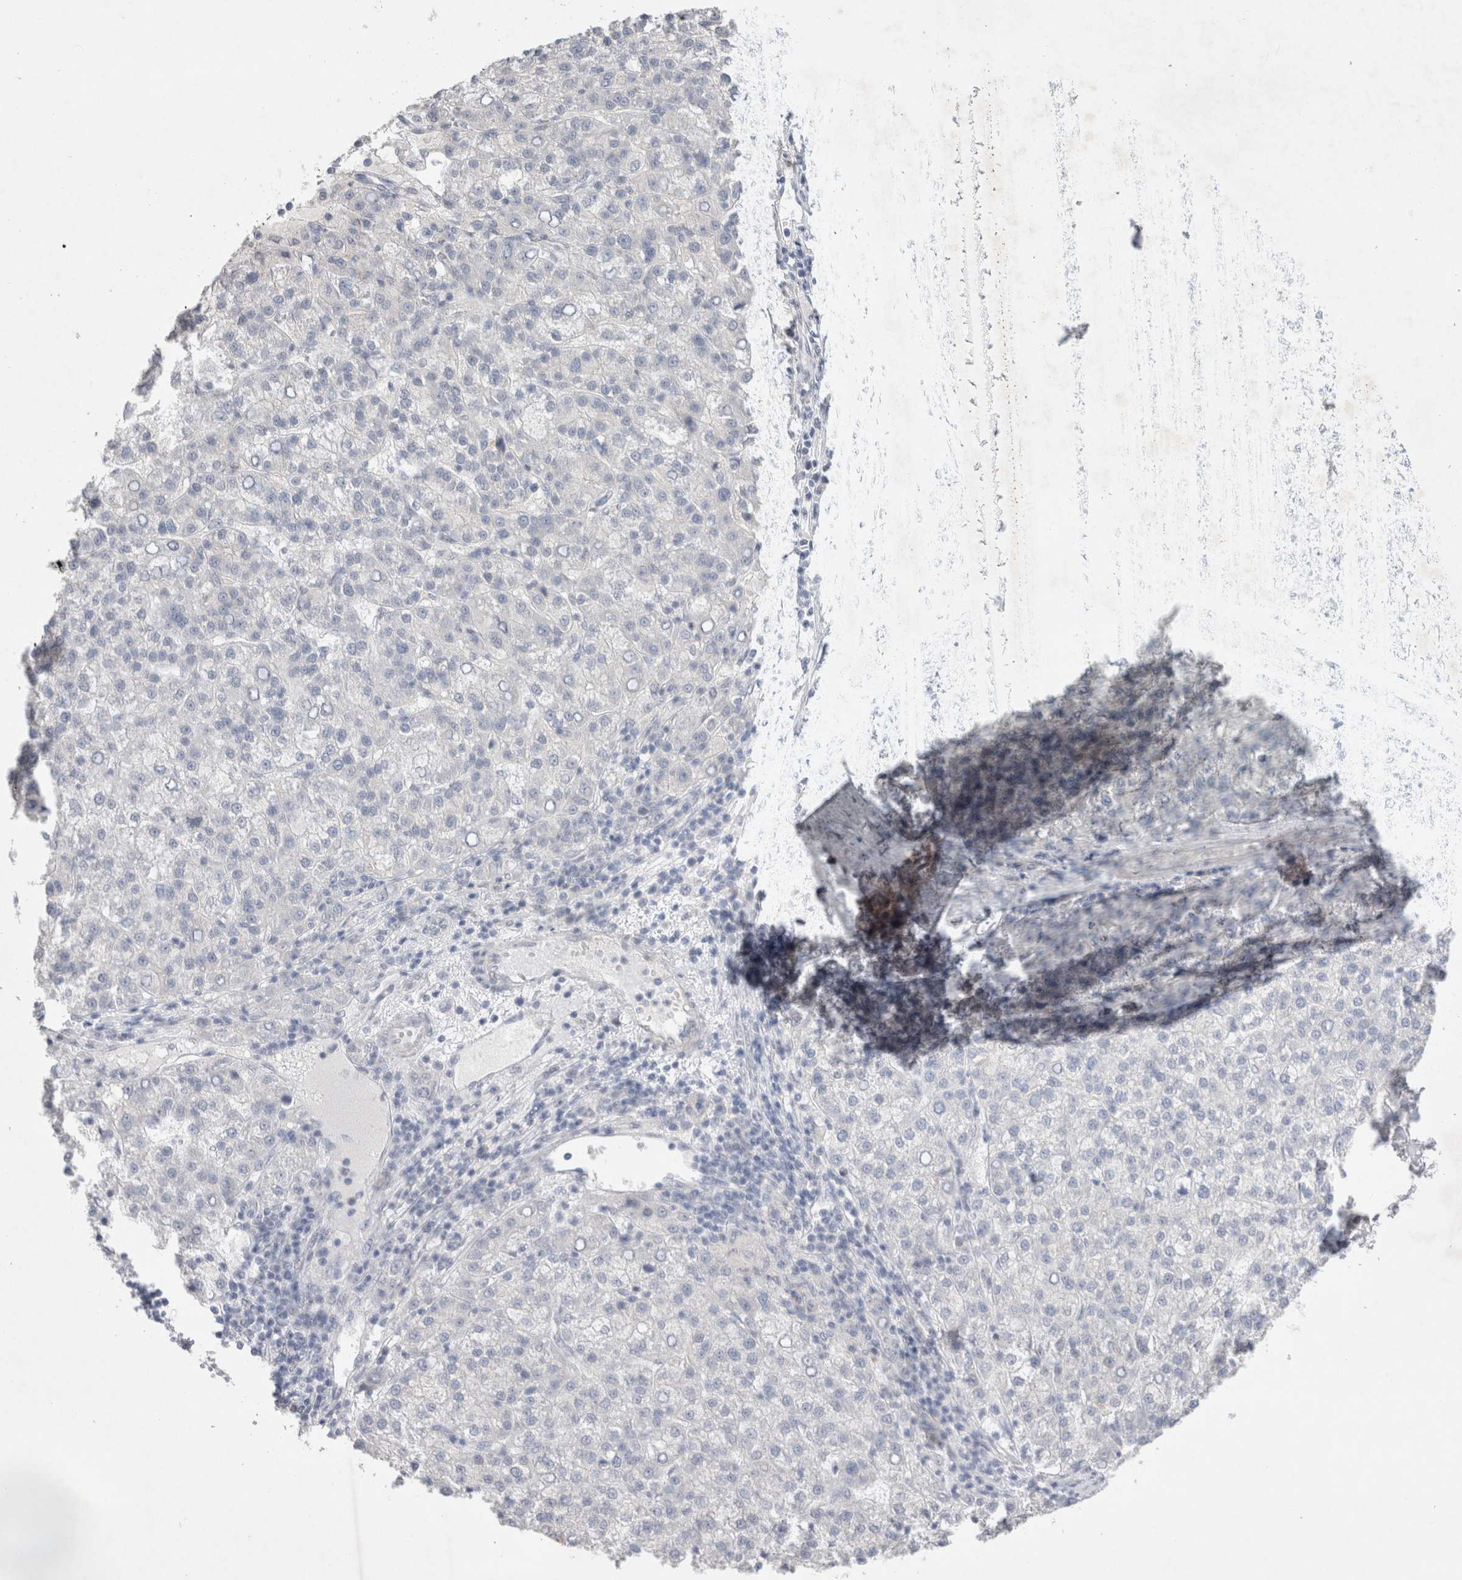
{"staining": {"intensity": "negative", "quantity": "none", "location": "none"}, "tissue": "liver cancer", "cell_type": "Tumor cells", "image_type": "cancer", "snomed": [{"axis": "morphology", "description": "Carcinoma, Hepatocellular, NOS"}, {"axis": "topography", "description": "Liver"}], "caption": "The IHC image has no significant expression in tumor cells of hepatocellular carcinoma (liver) tissue.", "gene": "BICD2", "patient": {"sex": "female", "age": 58}}